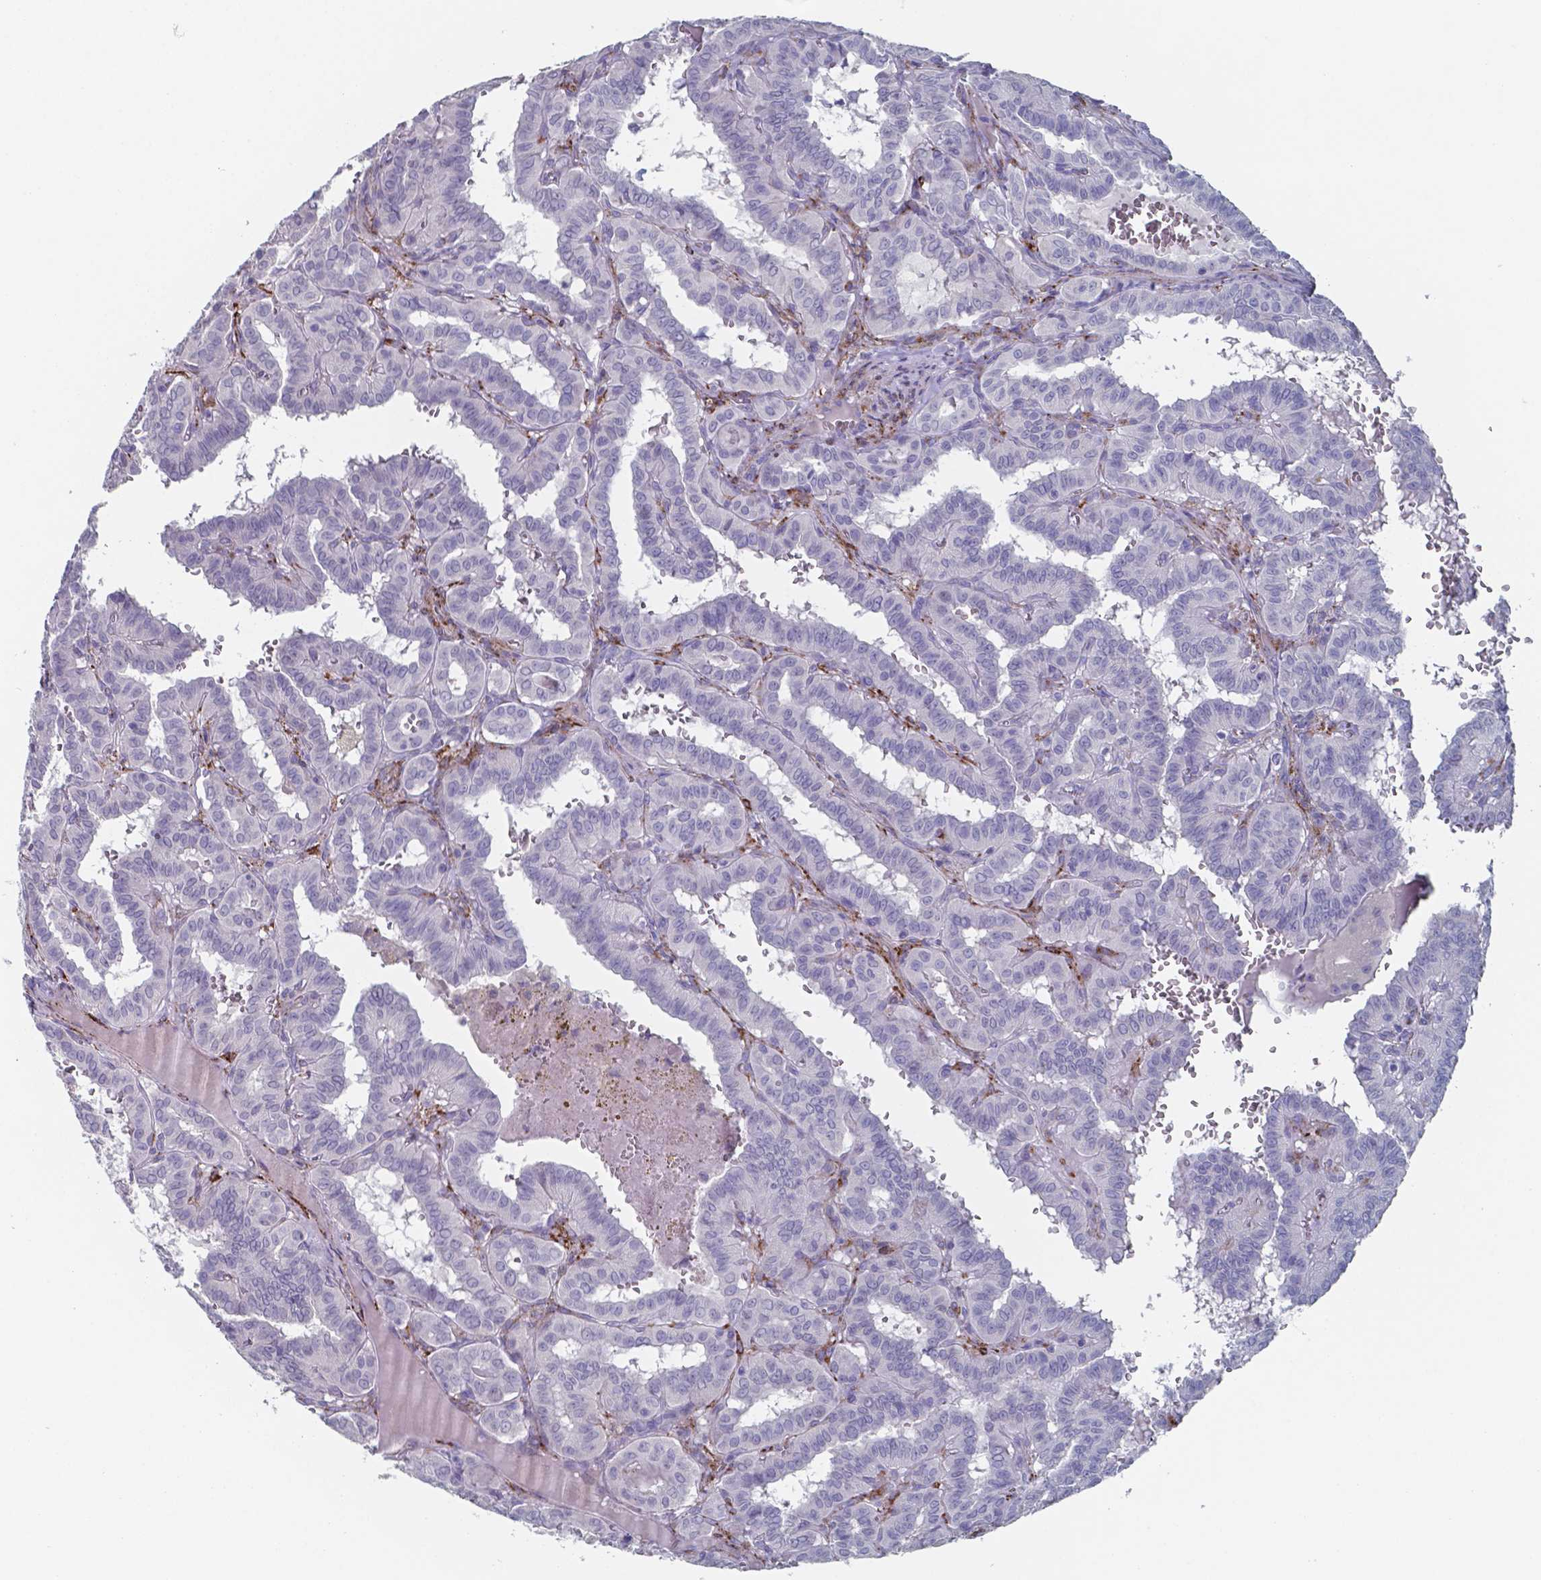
{"staining": {"intensity": "negative", "quantity": "none", "location": "none"}, "tissue": "thyroid cancer", "cell_type": "Tumor cells", "image_type": "cancer", "snomed": [{"axis": "morphology", "description": "Papillary adenocarcinoma, NOS"}, {"axis": "topography", "description": "Thyroid gland"}], "caption": "A histopathology image of thyroid papillary adenocarcinoma stained for a protein exhibits no brown staining in tumor cells.", "gene": "PLA2R1", "patient": {"sex": "female", "age": 21}}